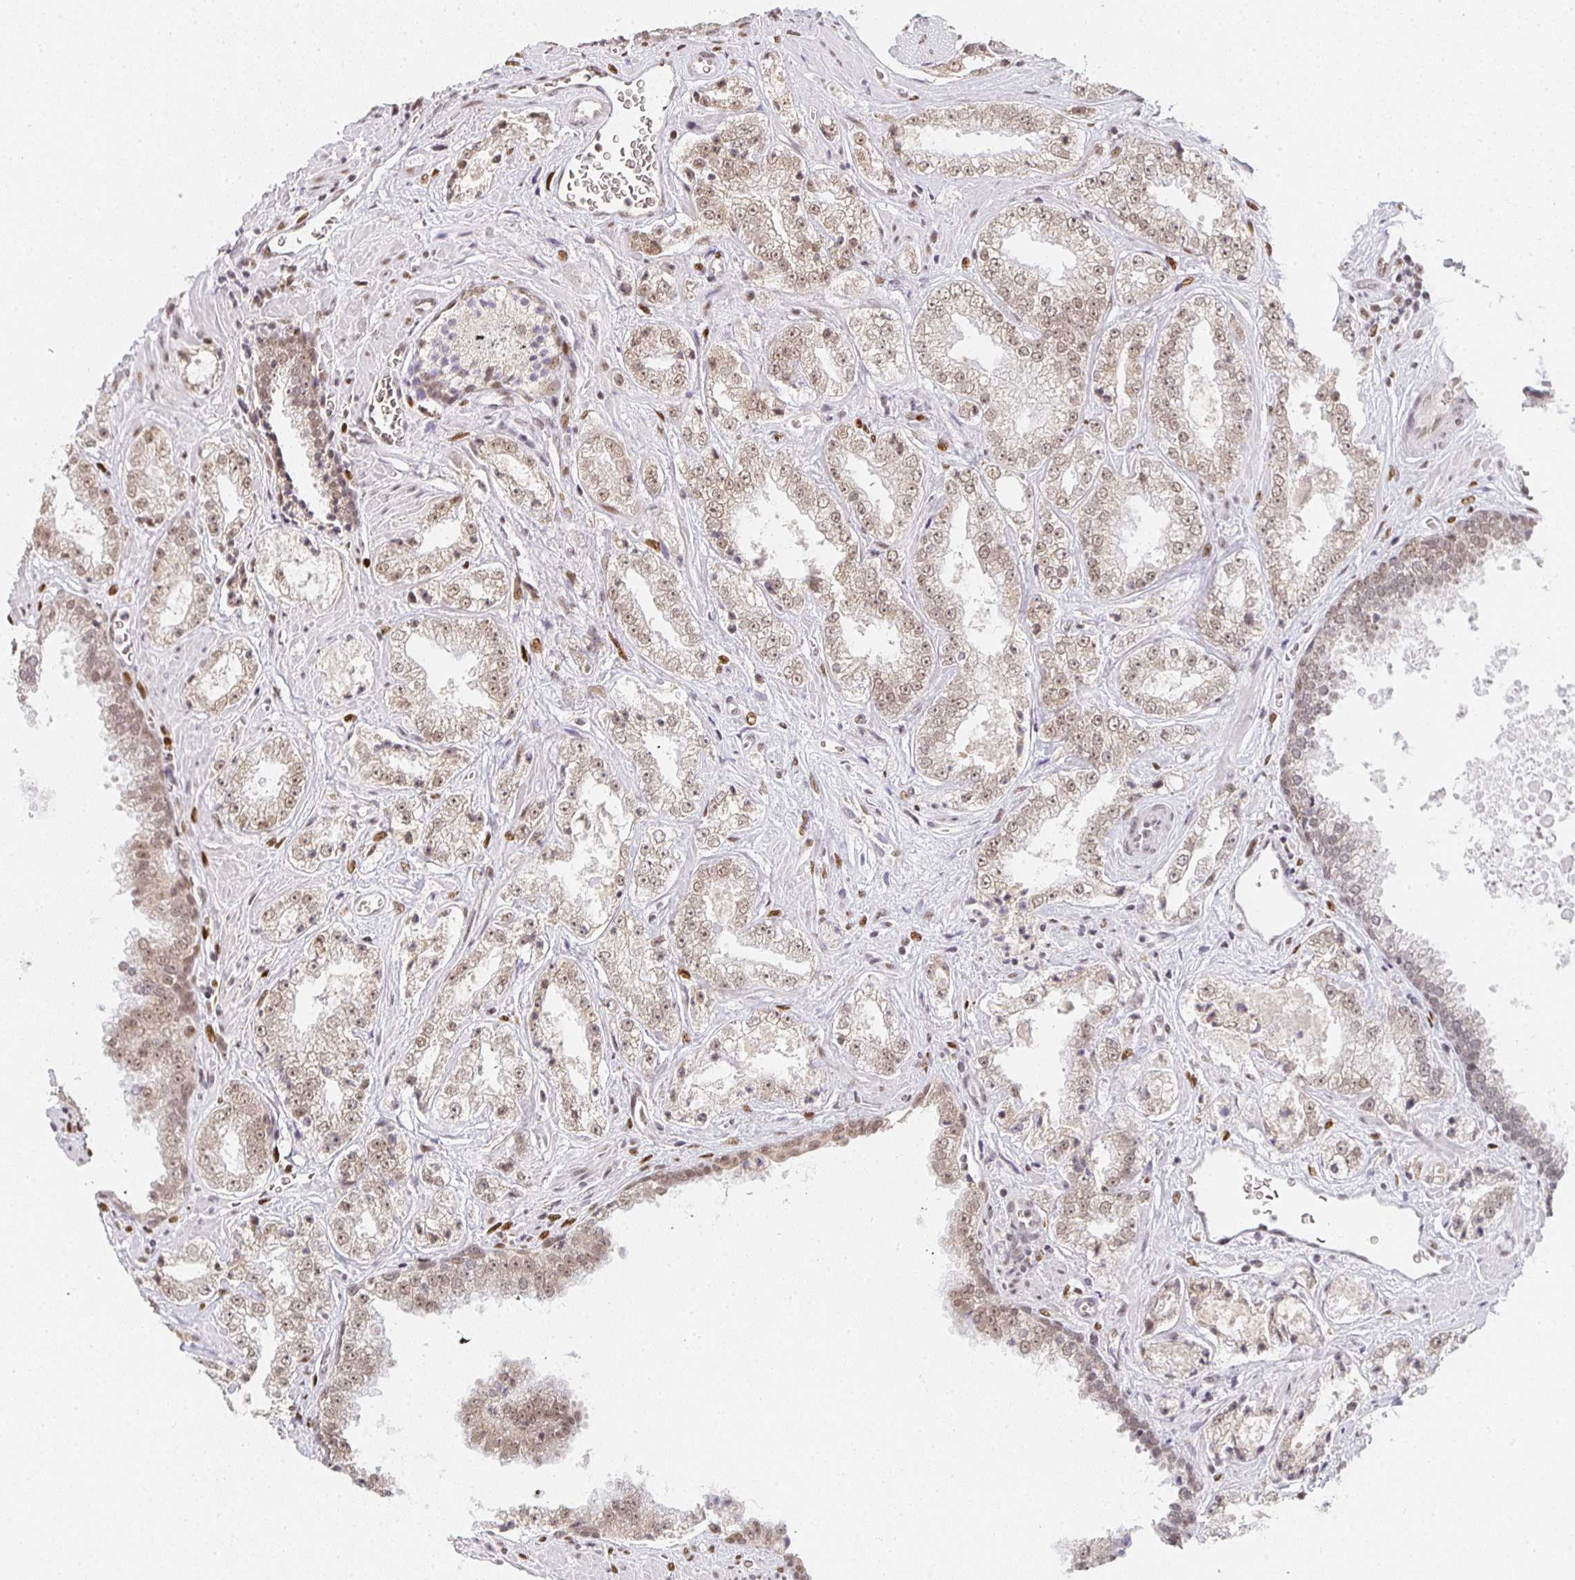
{"staining": {"intensity": "weak", "quantity": "25%-75%", "location": "nuclear"}, "tissue": "prostate cancer", "cell_type": "Tumor cells", "image_type": "cancer", "snomed": [{"axis": "morphology", "description": "Adenocarcinoma, High grade"}, {"axis": "topography", "description": "Prostate"}], "caption": "Adenocarcinoma (high-grade) (prostate) tissue demonstrates weak nuclear expression in about 25%-75% of tumor cells, visualized by immunohistochemistry. Immunohistochemistry (ihc) stains the protein of interest in brown and the nuclei are stained blue.", "gene": "SMARCA2", "patient": {"sex": "male", "age": 67}}